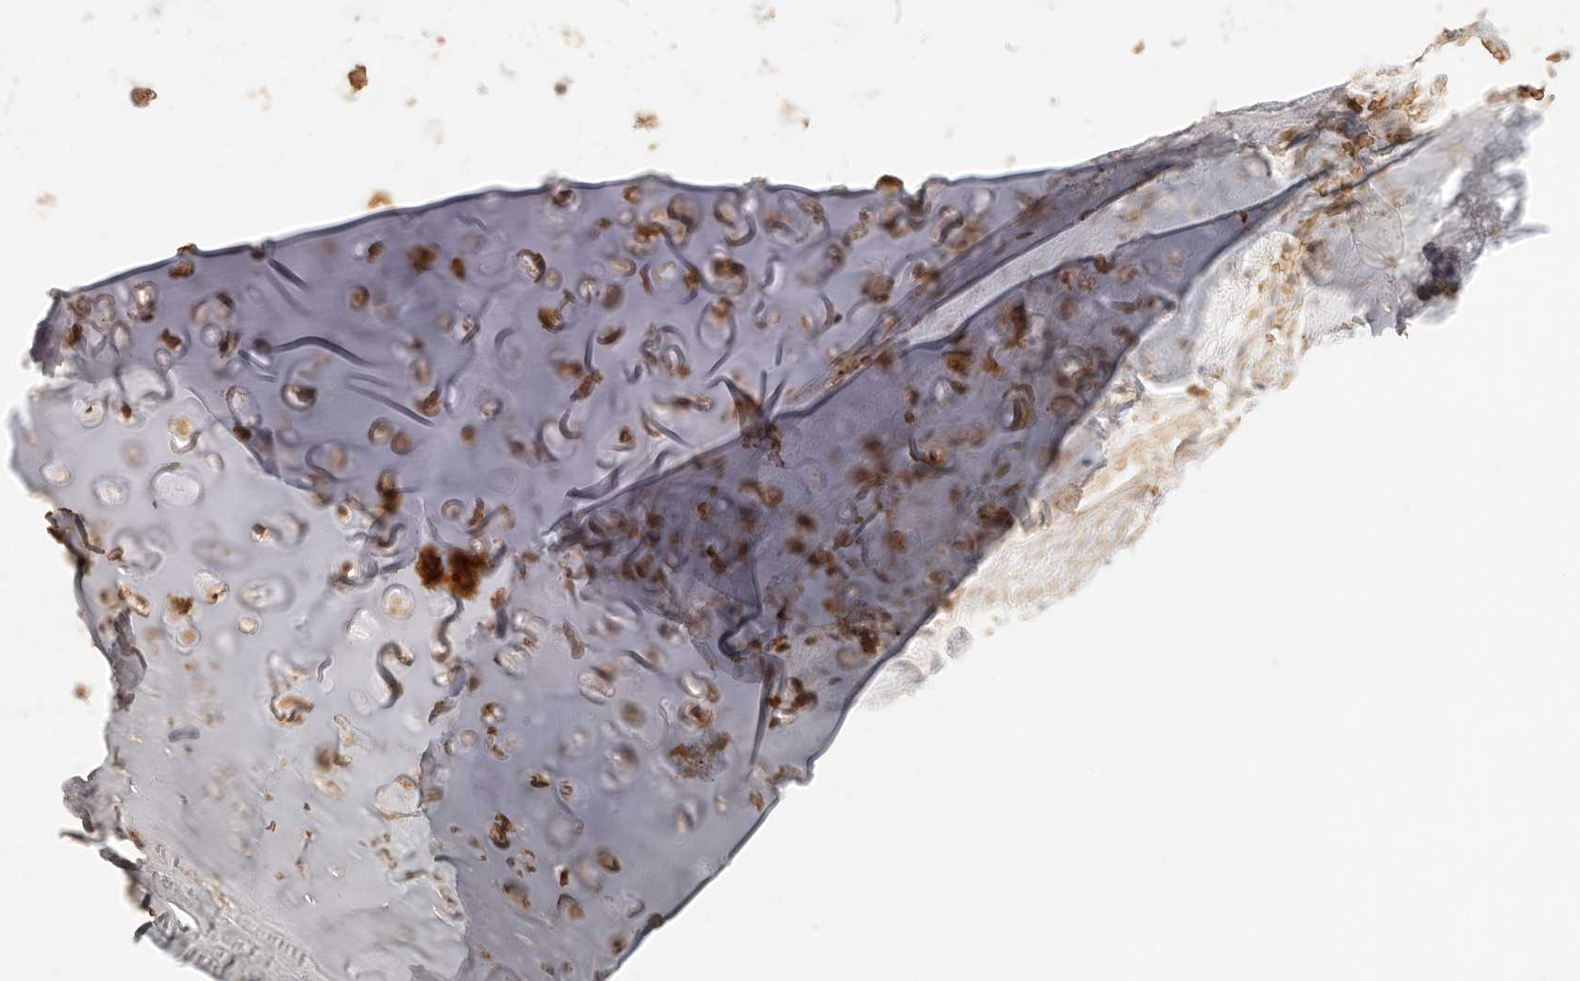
{"staining": {"intensity": "moderate", "quantity": ">75%", "location": "cytoplasmic/membranous"}, "tissue": "adipose tissue", "cell_type": "Adipocytes", "image_type": "normal", "snomed": [{"axis": "morphology", "description": "Normal tissue, NOS"}, {"axis": "morphology", "description": "Basal cell carcinoma"}, {"axis": "topography", "description": "Cartilage tissue"}, {"axis": "topography", "description": "Nasopharynx"}, {"axis": "topography", "description": "Oral tissue"}], "caption": "Immunohistochemical staining of unremarkable human adipose tissue exhibits moderate cytoplasmic/membranous protein staining in about >75% of adipocytes.", "gene": "INTS11", "patient": {"sex": "female", "age": 77}}